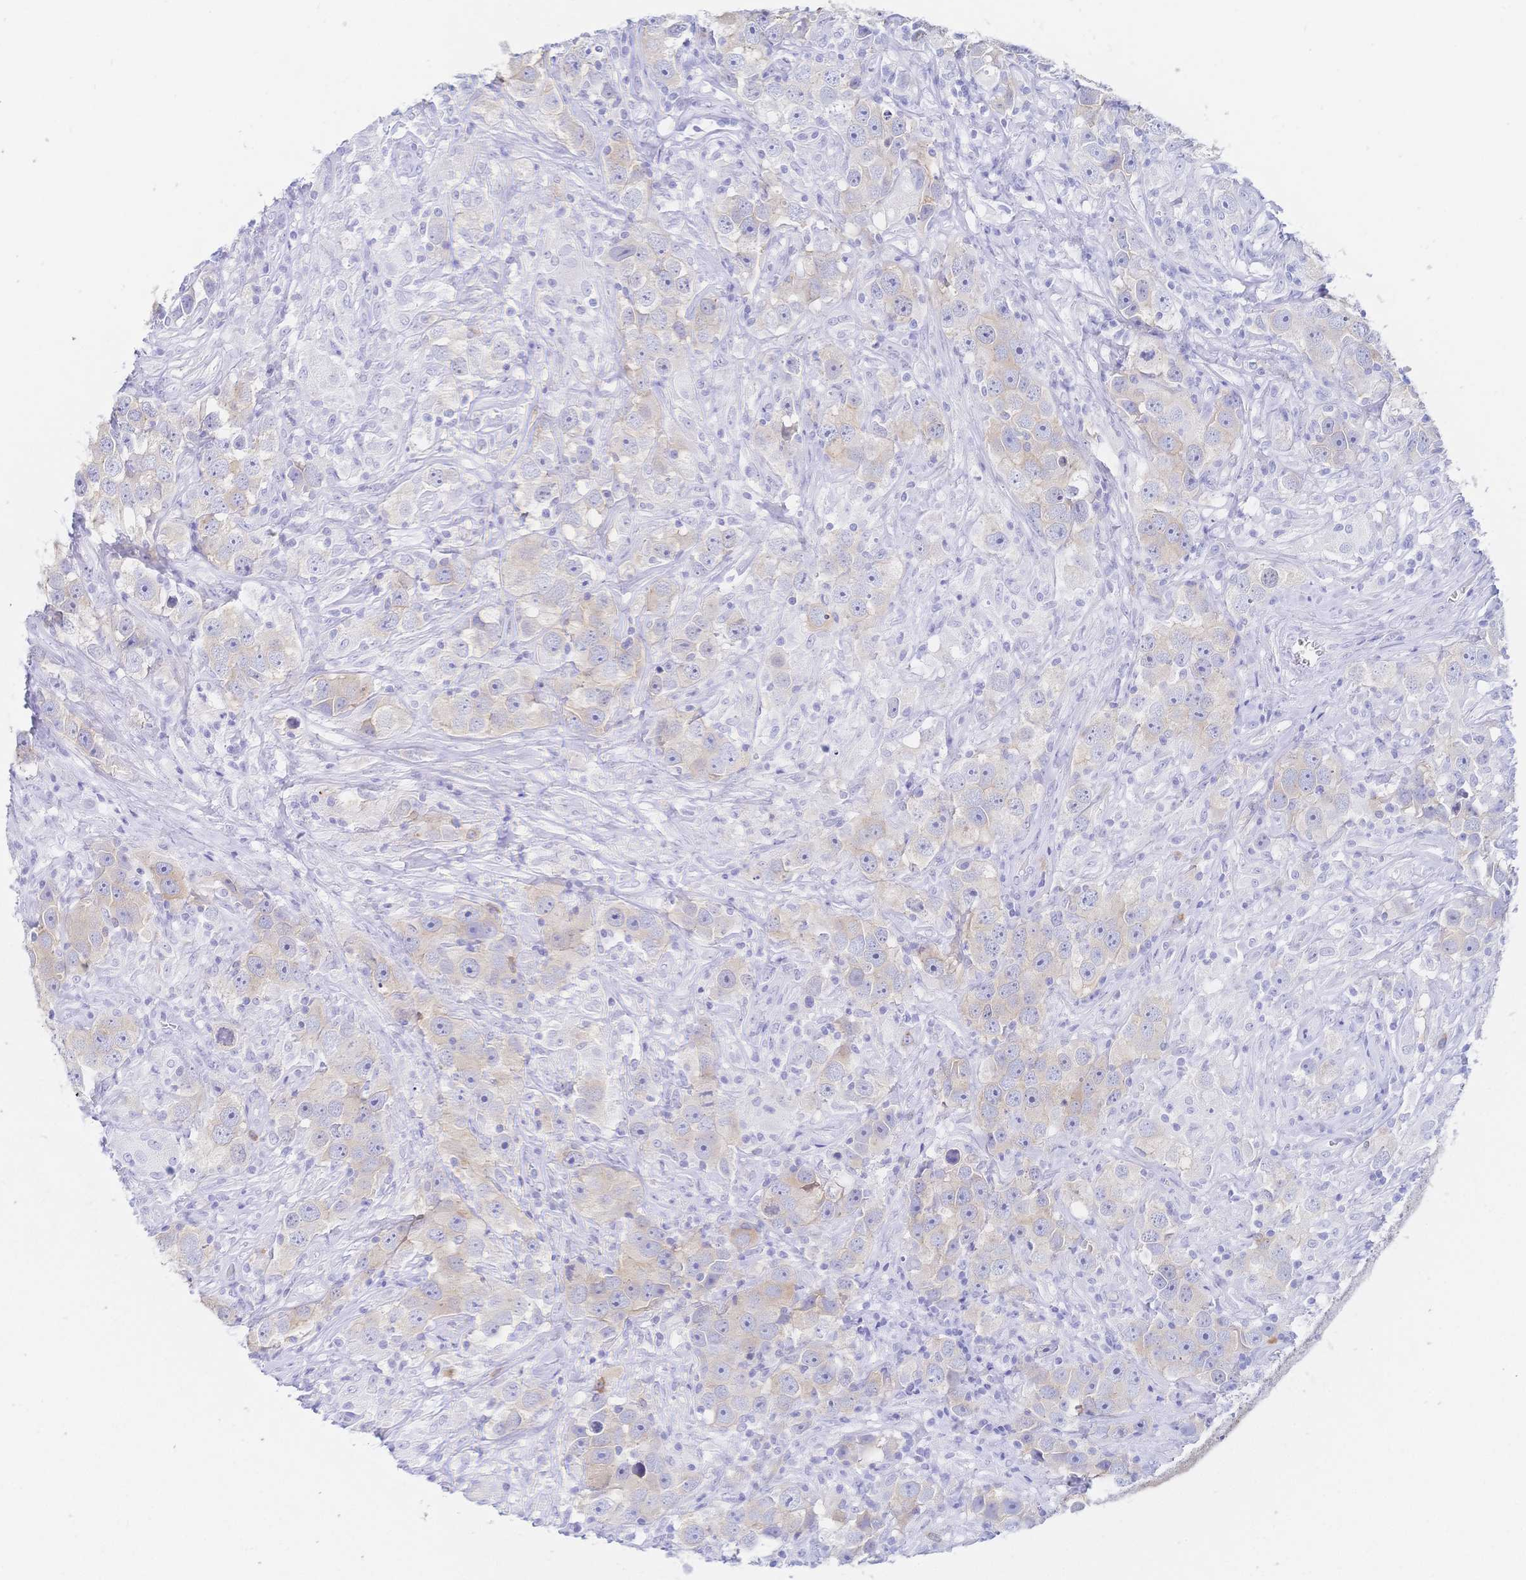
{"staining": {"intensity": "weak", "quantity": "<25%", "location": "cytoplasmic/membranous"}, "tissue": "testis cancer", "cell_type": "Tumor cells", "image_type": "cancer", "snomed": [{"axis": "morphology", "description": "Seminoma, NOS"}, {"axis": "topography", "description": "Testis"}], "caption": "Tumor cells are negative for protein expression in human testis seminoma.", "gene": "RRM1", "patient": {"sex": "male", "age": 49}}